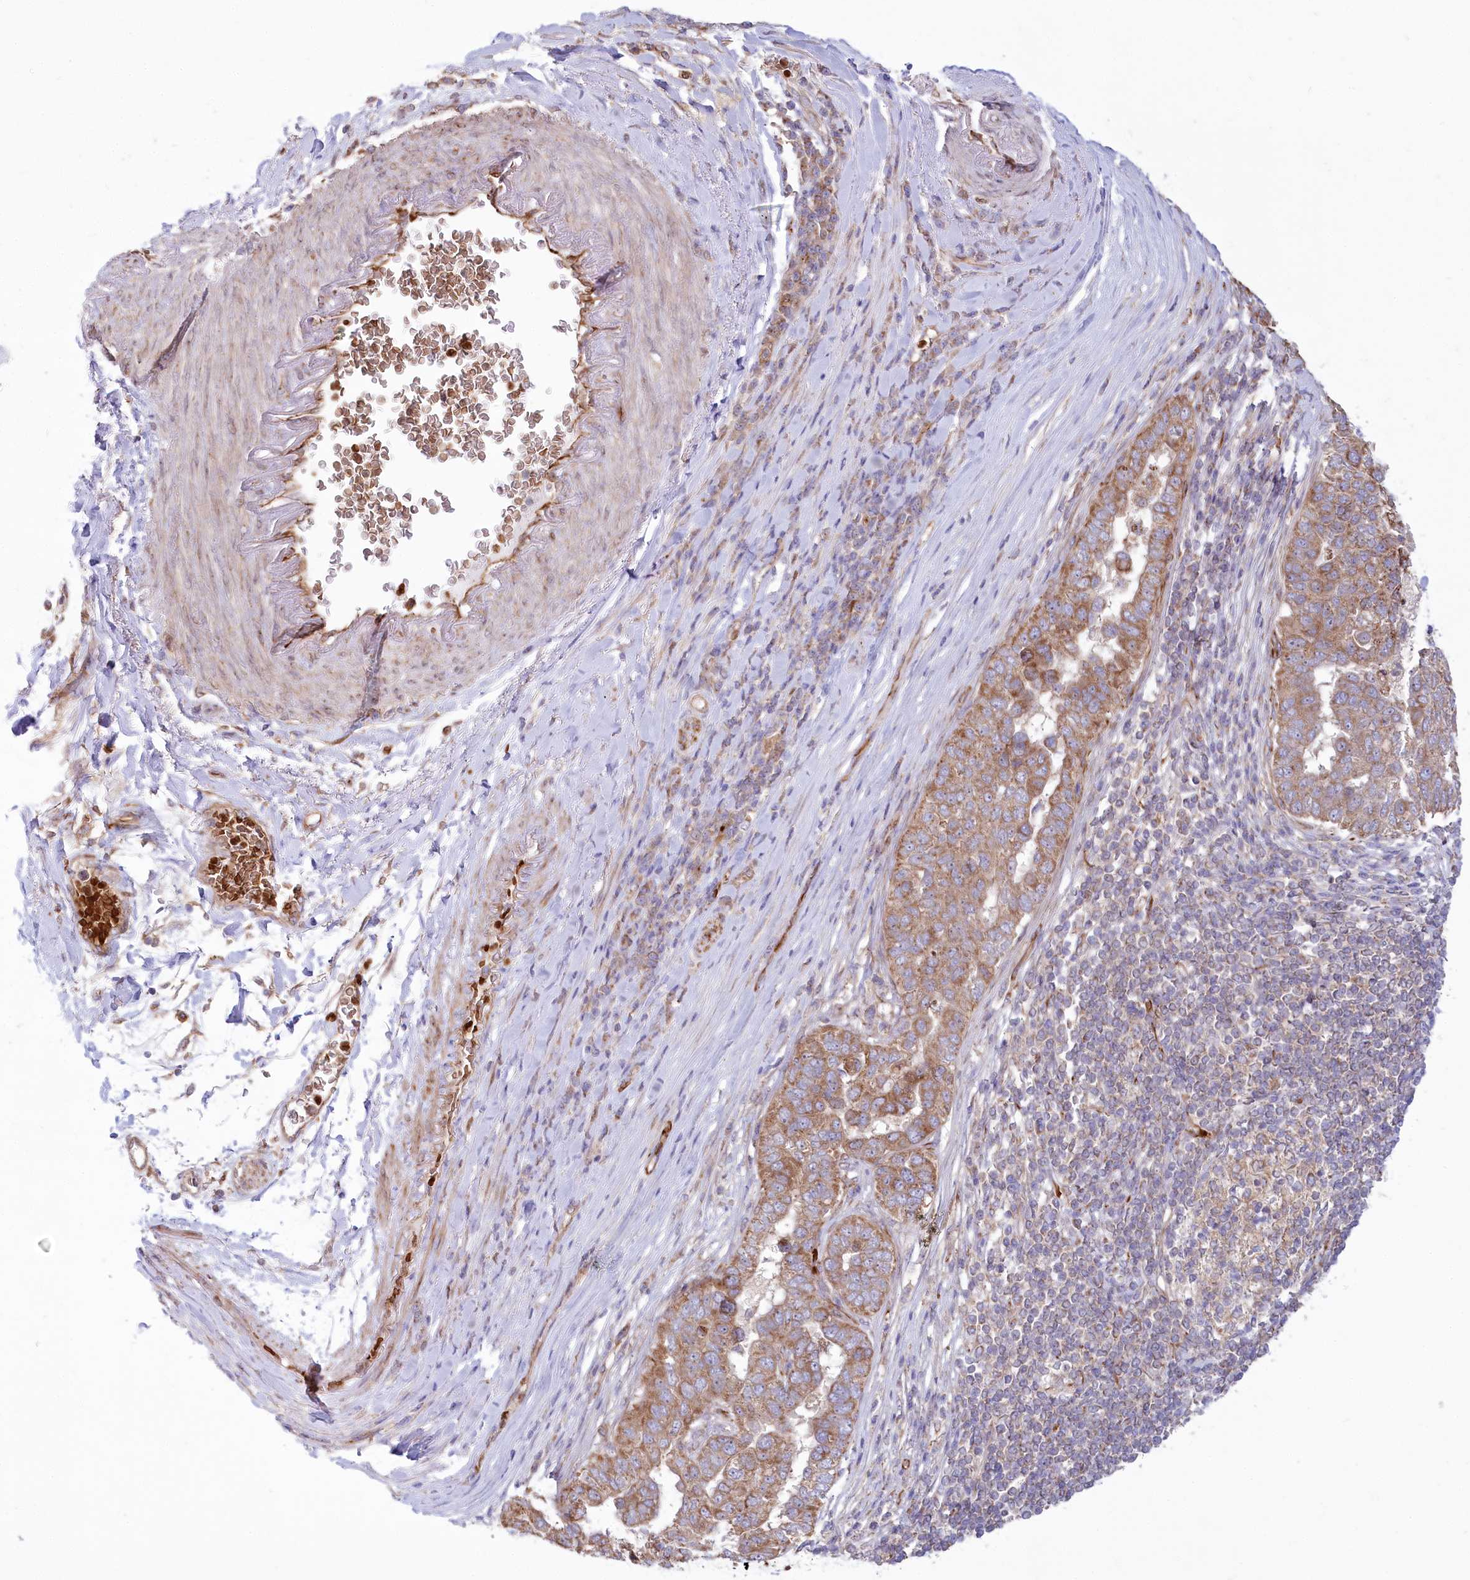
{"staining": {"intensity": "moderate", "quantity": ">75%", "location": "cytoplasmic/membranous"}, "tissue": "pancreatic cancer", "cell_type": "Tumor cells", "image_type": "cancer", "snomed": [{"axis": "morphology", "description": "Adenocarcinoma, NOS"}, {"axis": "topography", "description": "Pancreas"}], "caption": "Adenocarcinoma (pancreatic) stained for a protein (brown) demonstrates moderate cytoplasmic/membranous positive expression in about >75% of tumor cells.", "gene": "COMMD3", "patient": {"sex": "female", "age": 61}}